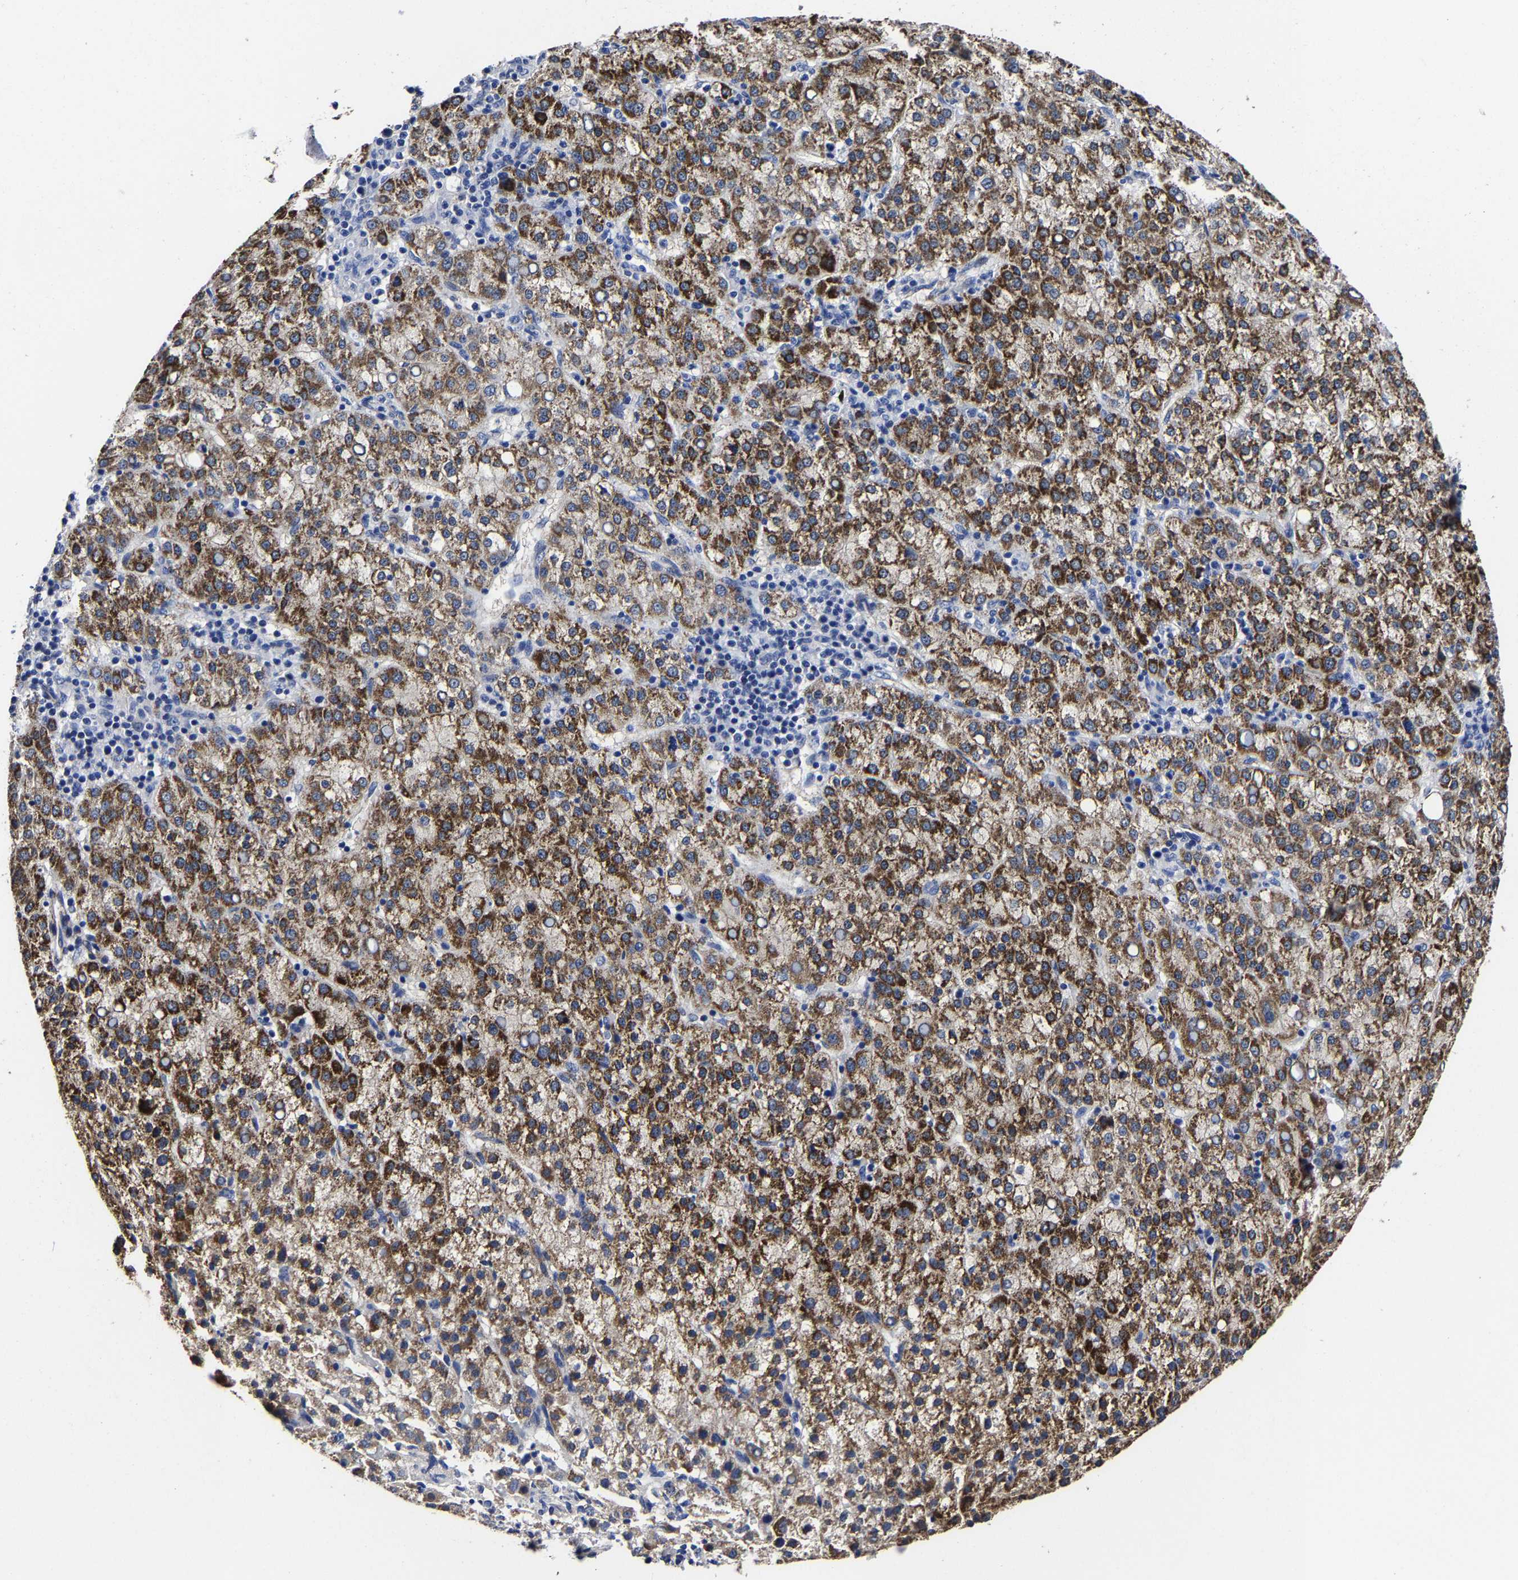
{"staining": {"intensity": "moderate", "quantity": ">75%", "location": "cytoplasmic/membranous"}, "tissue": "liver cancer", "cell_type": "Tumor cells", "image_type": "cancer", "snomed": [{"axis": "morphology", "description": "Carcinoma, Hepatocellular, NOS"}, {"axis": "topography", "description": "Liver"}], "caption": "Liver cancer (hepatocellular carcinoma) stained with a brown dye demonstrates moderate cytoplasmic/membranous positive expression in approximately >75% of tumor cells.", "gene": "AASS", "patient": {"sex": "female", "age": 58}}